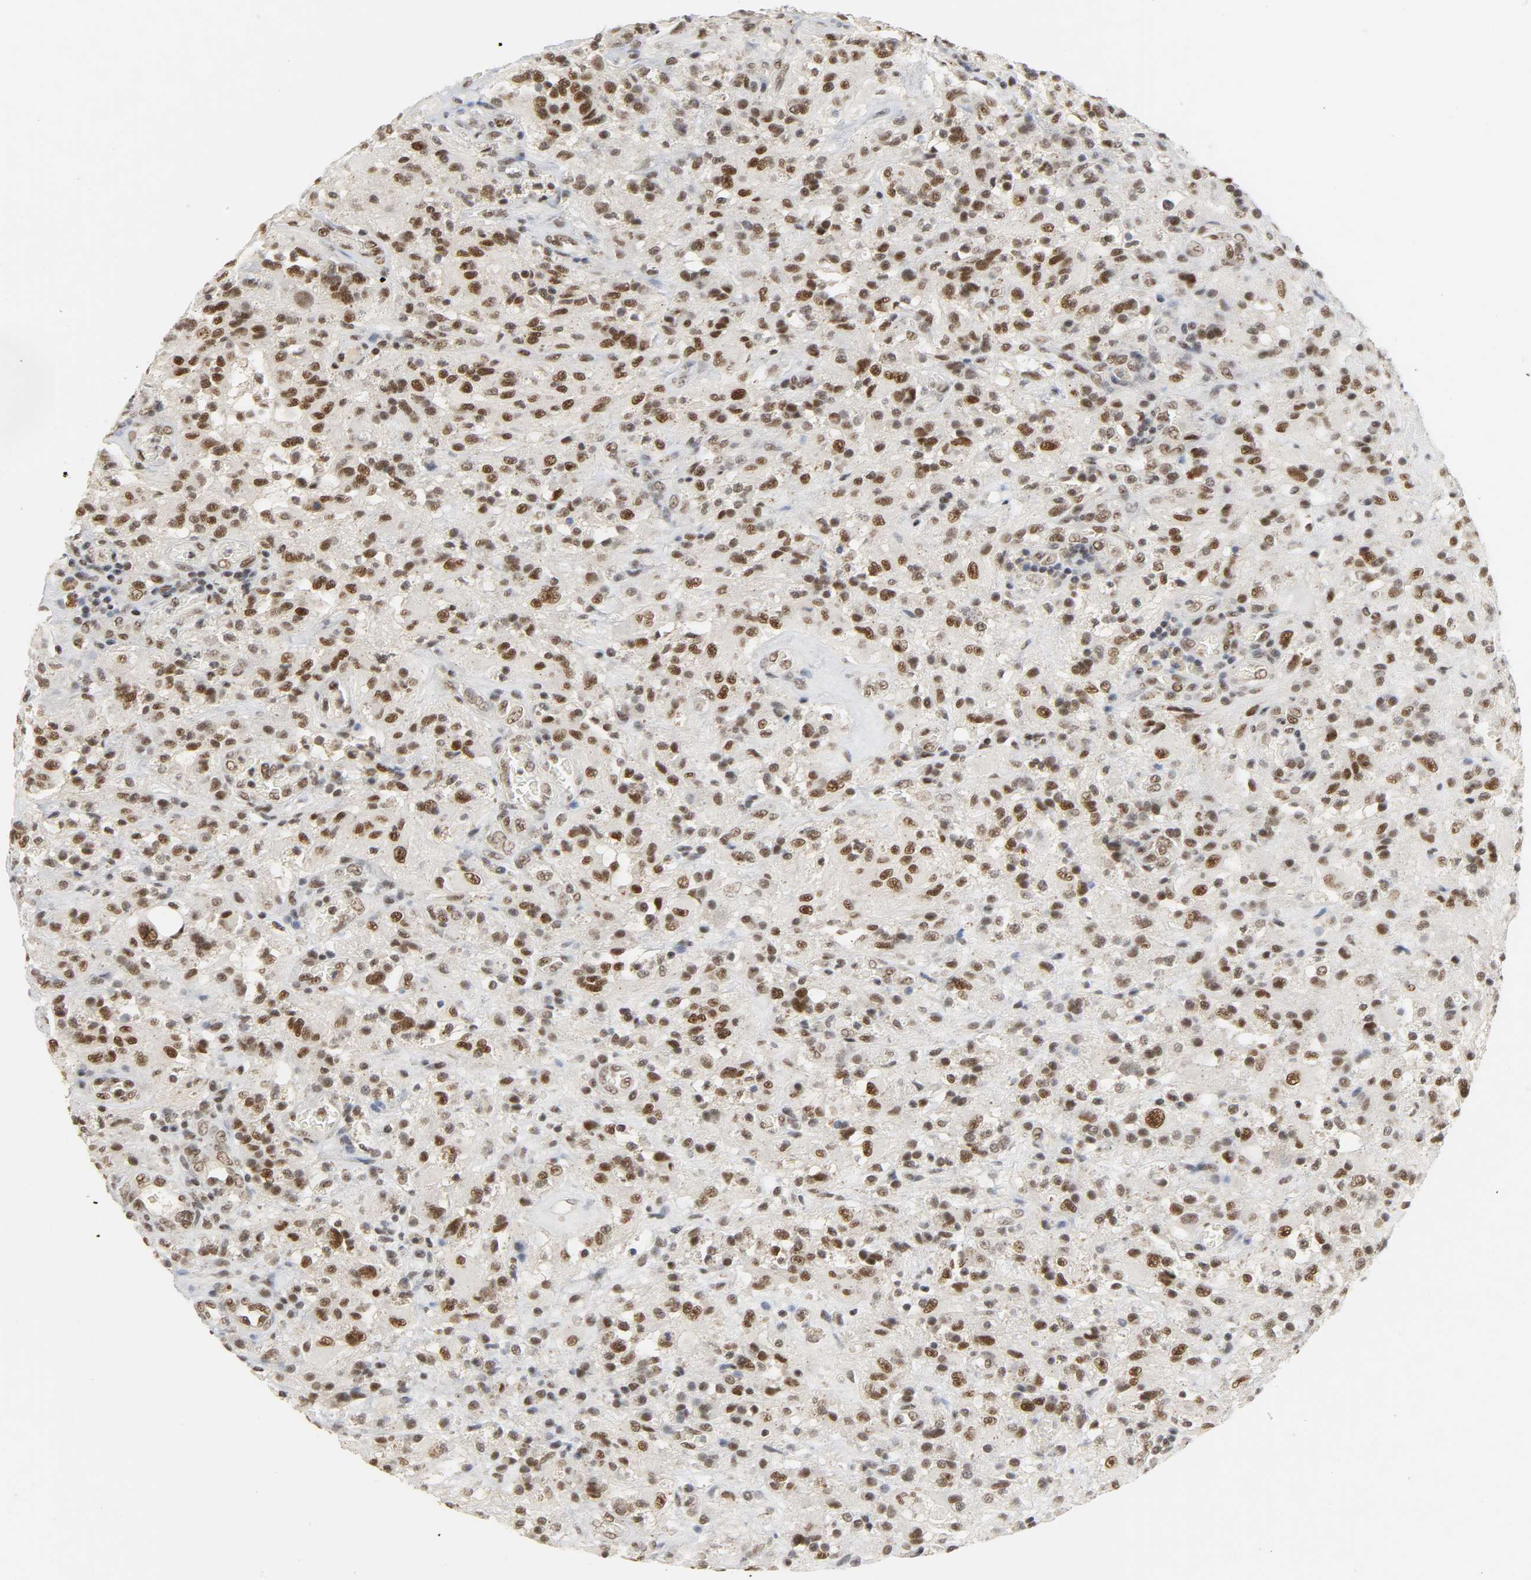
{"staining": {"intensity": "strong", "quantity": ">75%", "location": "nuclear"}, "tissue": "glioma", "cell_type": "Tumor cells", "image_type": "cancer", "snomed": [{"axis": "morphology", "description": "Normal tissue, NOS"}, {"axis": "morphology", "description": "Glioma, malignant, High grade"}, {"axis": "topography", "description": "Cerebral cortex"}], "caption": "About >75% of tumor cells in malignant high-grade glioma exhibit strong nuclear protein positivity as visualized by brown immunohistochemical staining.", "gene": "NCOA6", "patient": {"sex": "male", "age": 56}}